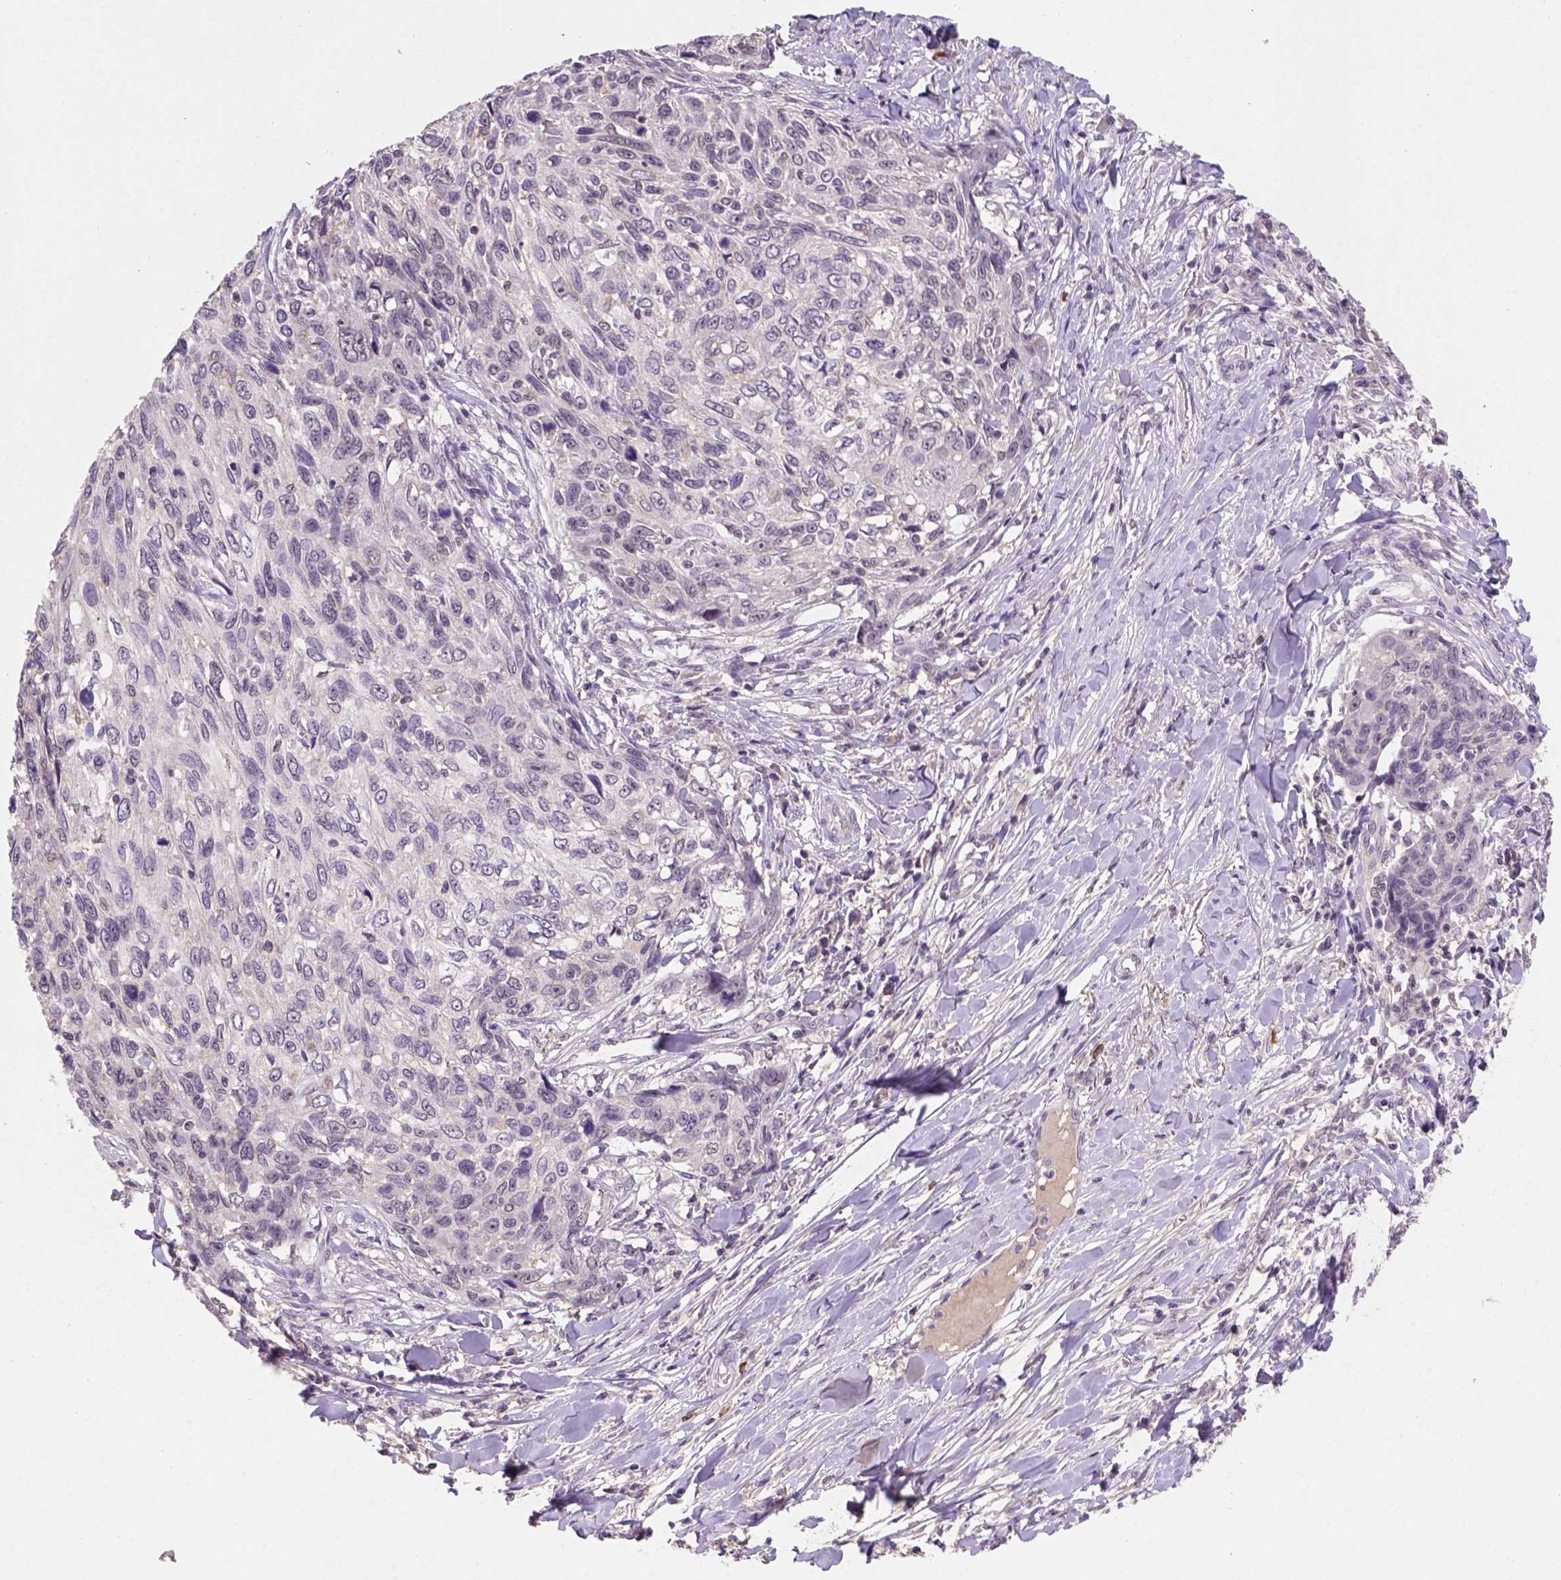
{"staining": {"intensity": "weak", "quantity": "25%-75%", "location": "cytoplasmic/membranous,nuclear"}, "tissue": "skin cancer", "cell_type": "Tumor cells", "image_type": "cancer", "snomed": [{"axis": "morphology", "description": "Squamous cell carcinoma, NOS"}, {"axis": "topography", "description": "Skin"}], "caption": "Tumor cells display low levels of weak cytoplasmic/membranous and nuclear positivity in approximately 25%-75% of cells in human skin cancer (squamous cell carcinoma).", "gene": "SCML4", "patient": {"sex": "male", "age": 92}}